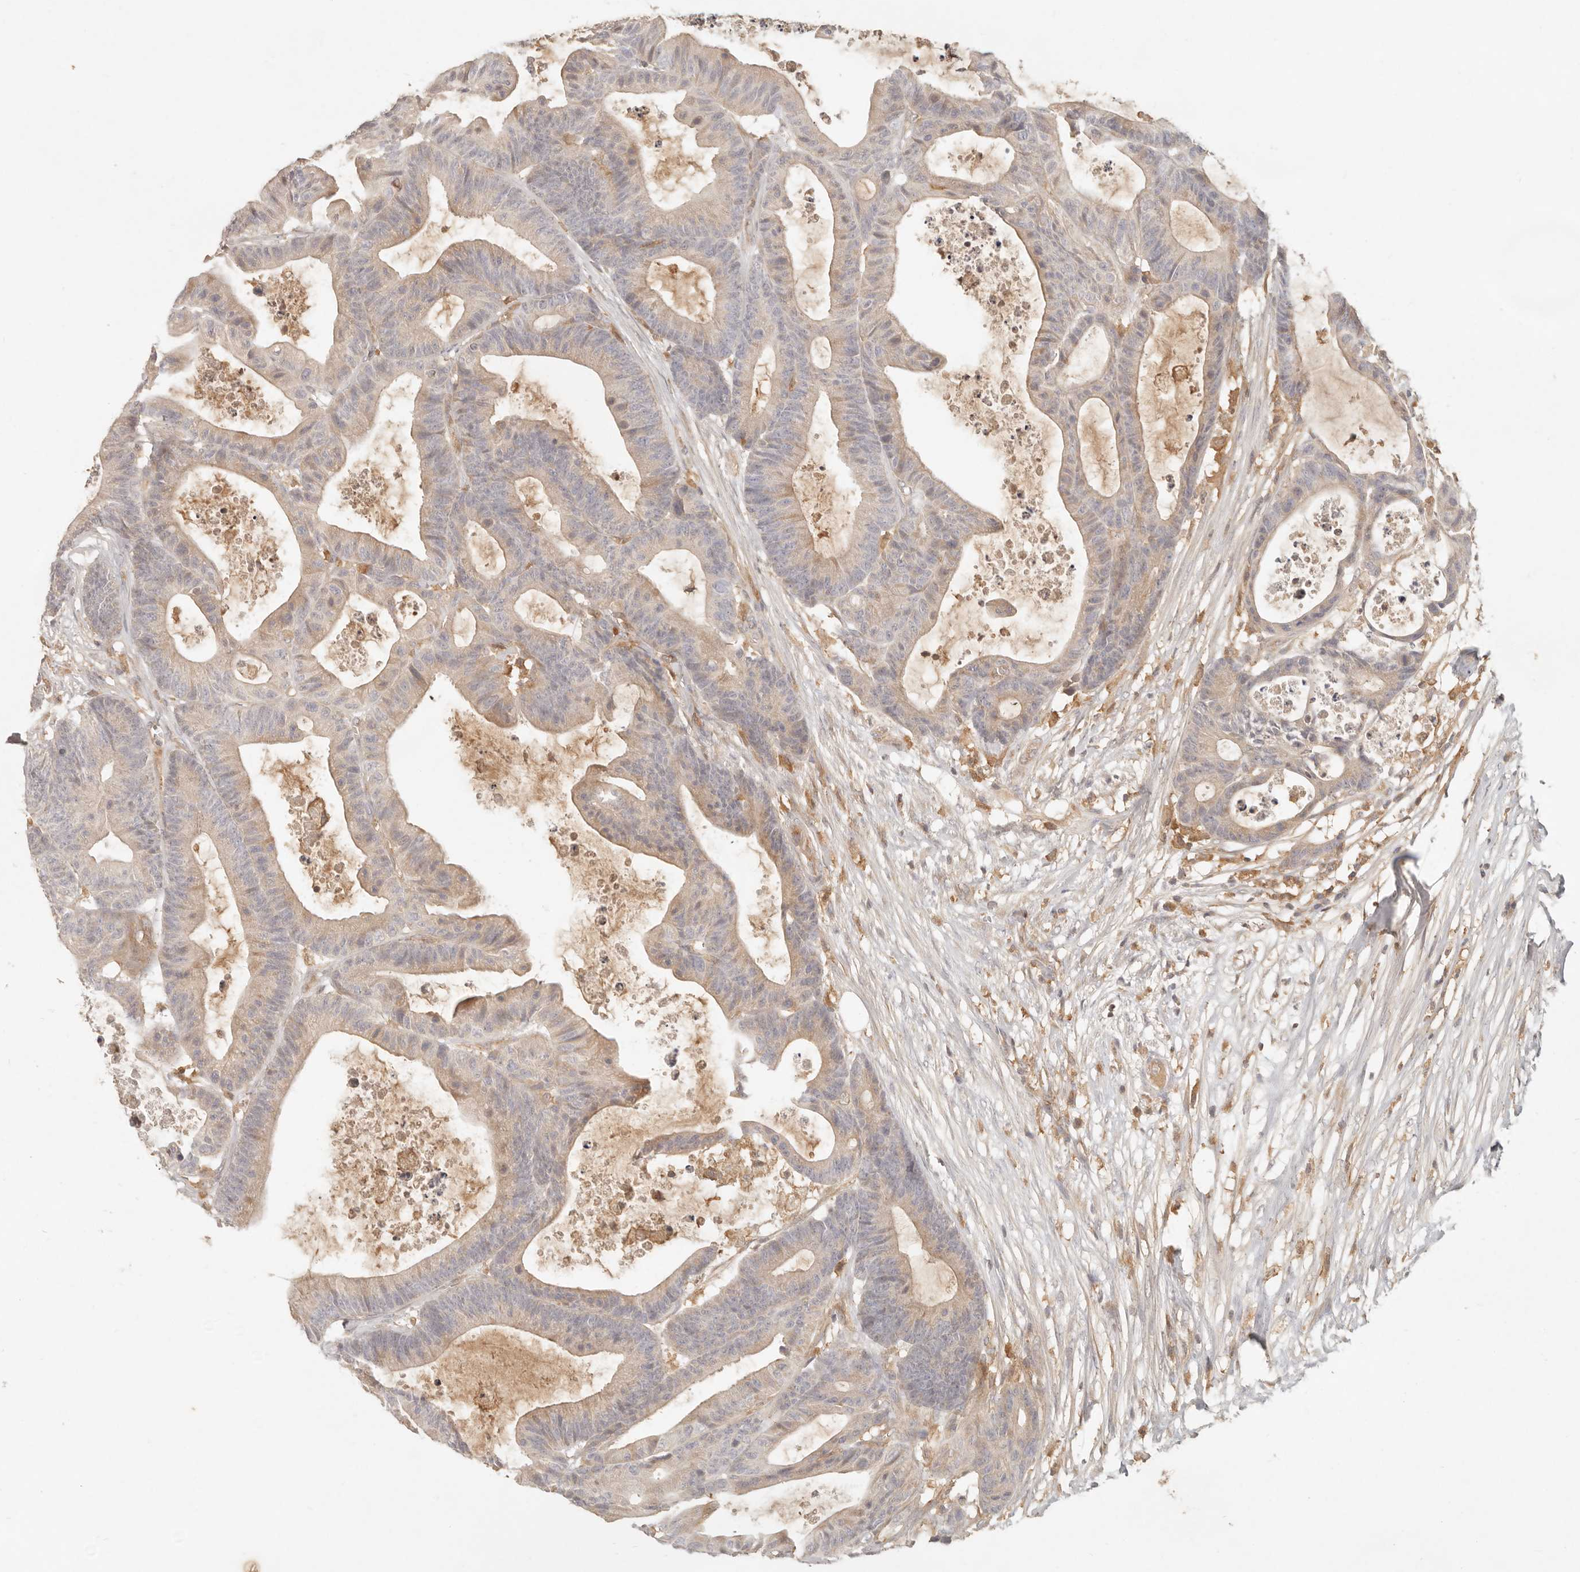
{"staining": {"intensity": "weak", "quantity": "25%-75%", "location": "cytoplasmic/membranous"}, "tissue": "colorectal cancer", "cell_type": "Tumor cells", "image_type": "cancer", "snomed": [{"axis": "morphology", "description": "Adenocarcinoma, NOS"}, {"axis": "topography", "description": "Colon"}], "caption": "About 25%-75% of tumor cells in adenocarcinoma (colorectal) exhibit weak cytoplasmic/membranous protein positivity as visualized by brown immunohistochemical staining.", "gene": "NECAP2", "patient": {"sex": "female", "age": 84}}